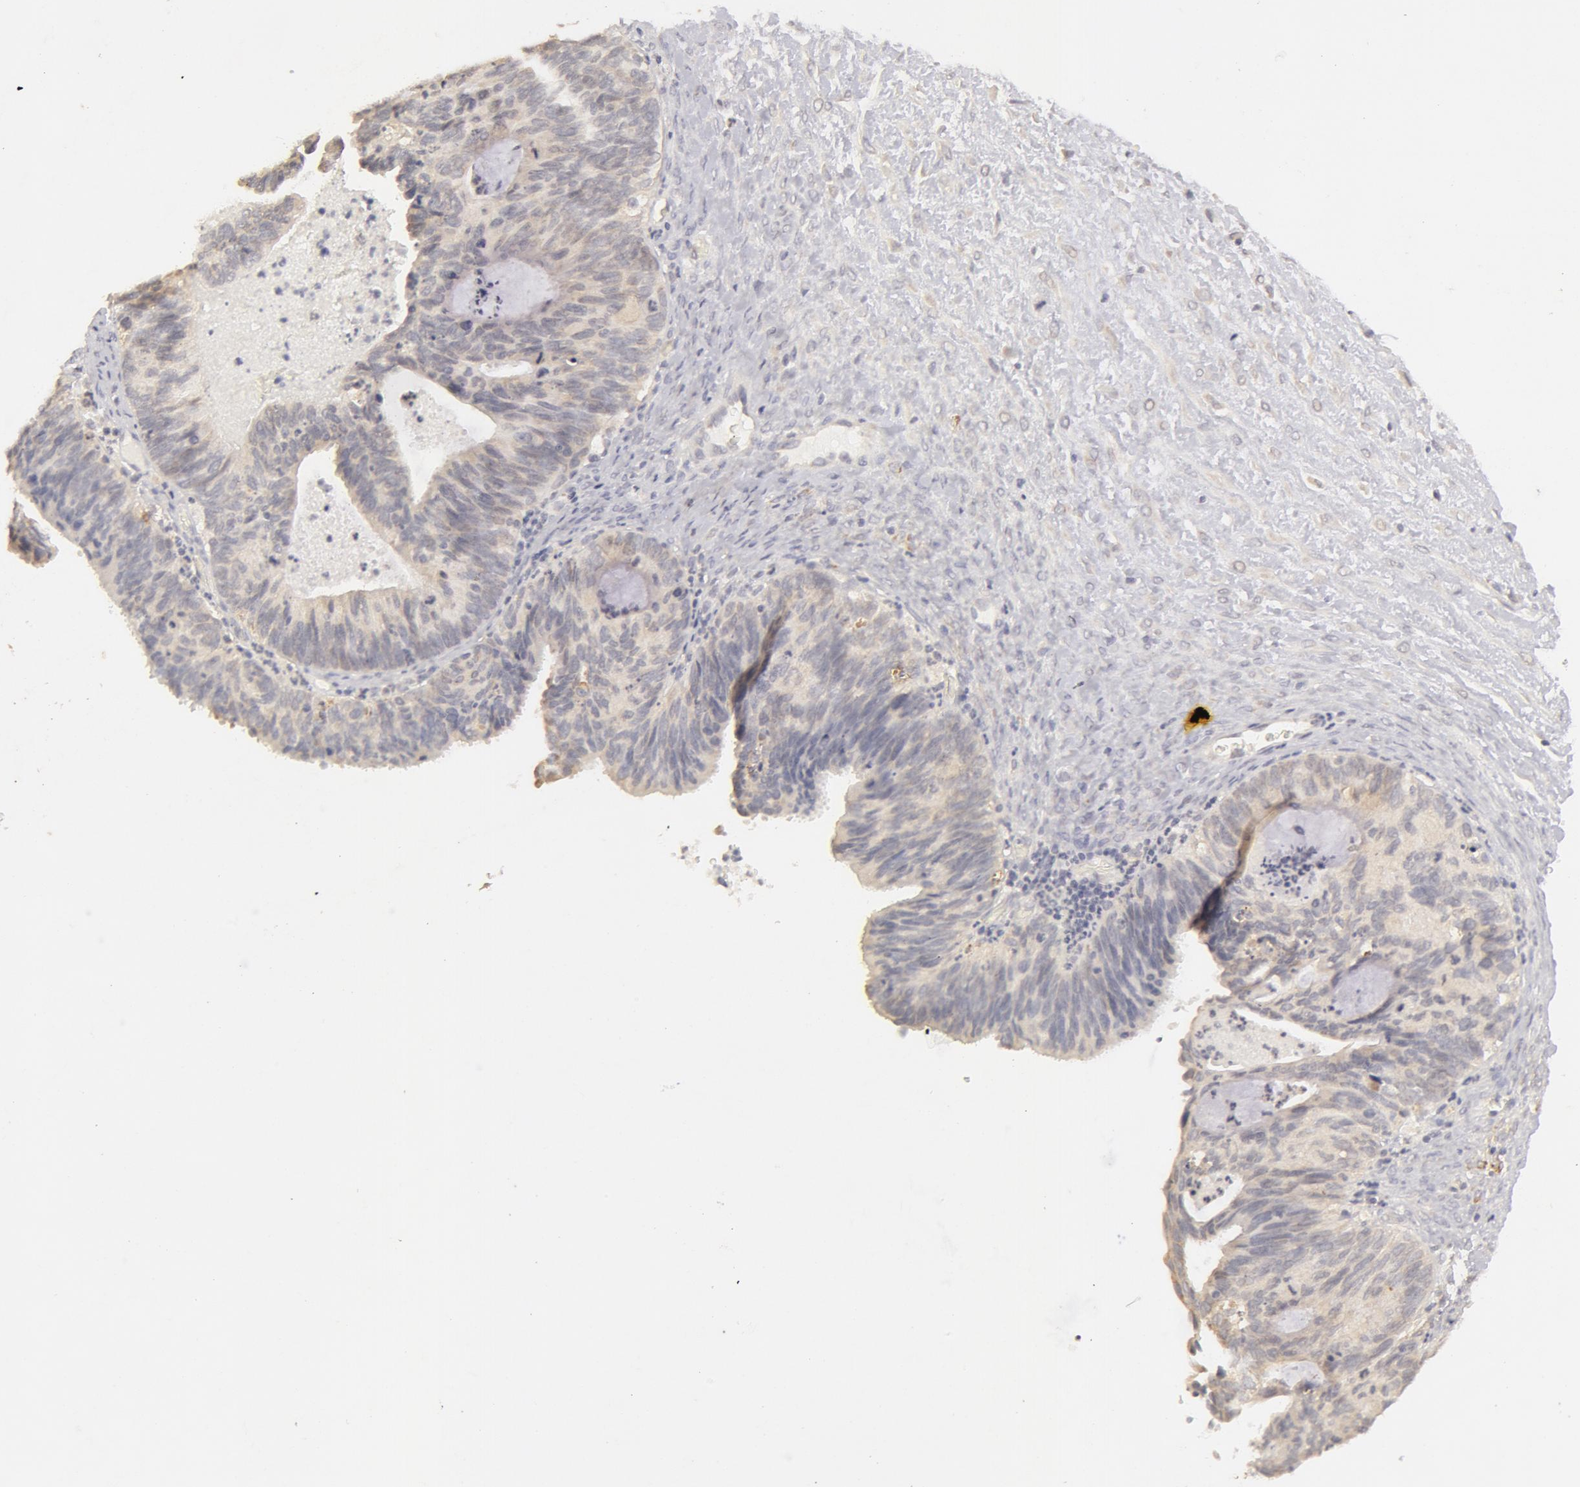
{"staining": {"intensity": "negative", "quantity": "none", "location": "none"}, "tissue": "ovarian cancer", "cell_type": "Tumor cells", "image_type": "cancer", "snomed": [{"axis": "morphology", "description": "Carcinoma, endometroid"}, {"axis": "topography", "description": "Ovary"}], "caption": "Human endometroid carcinoma (ovarian) stained for a protein using IHC demonstrates no positivity in tumor cells.", "gene": "ADPRH", "patient": {"sex": "female", "age": 52}}